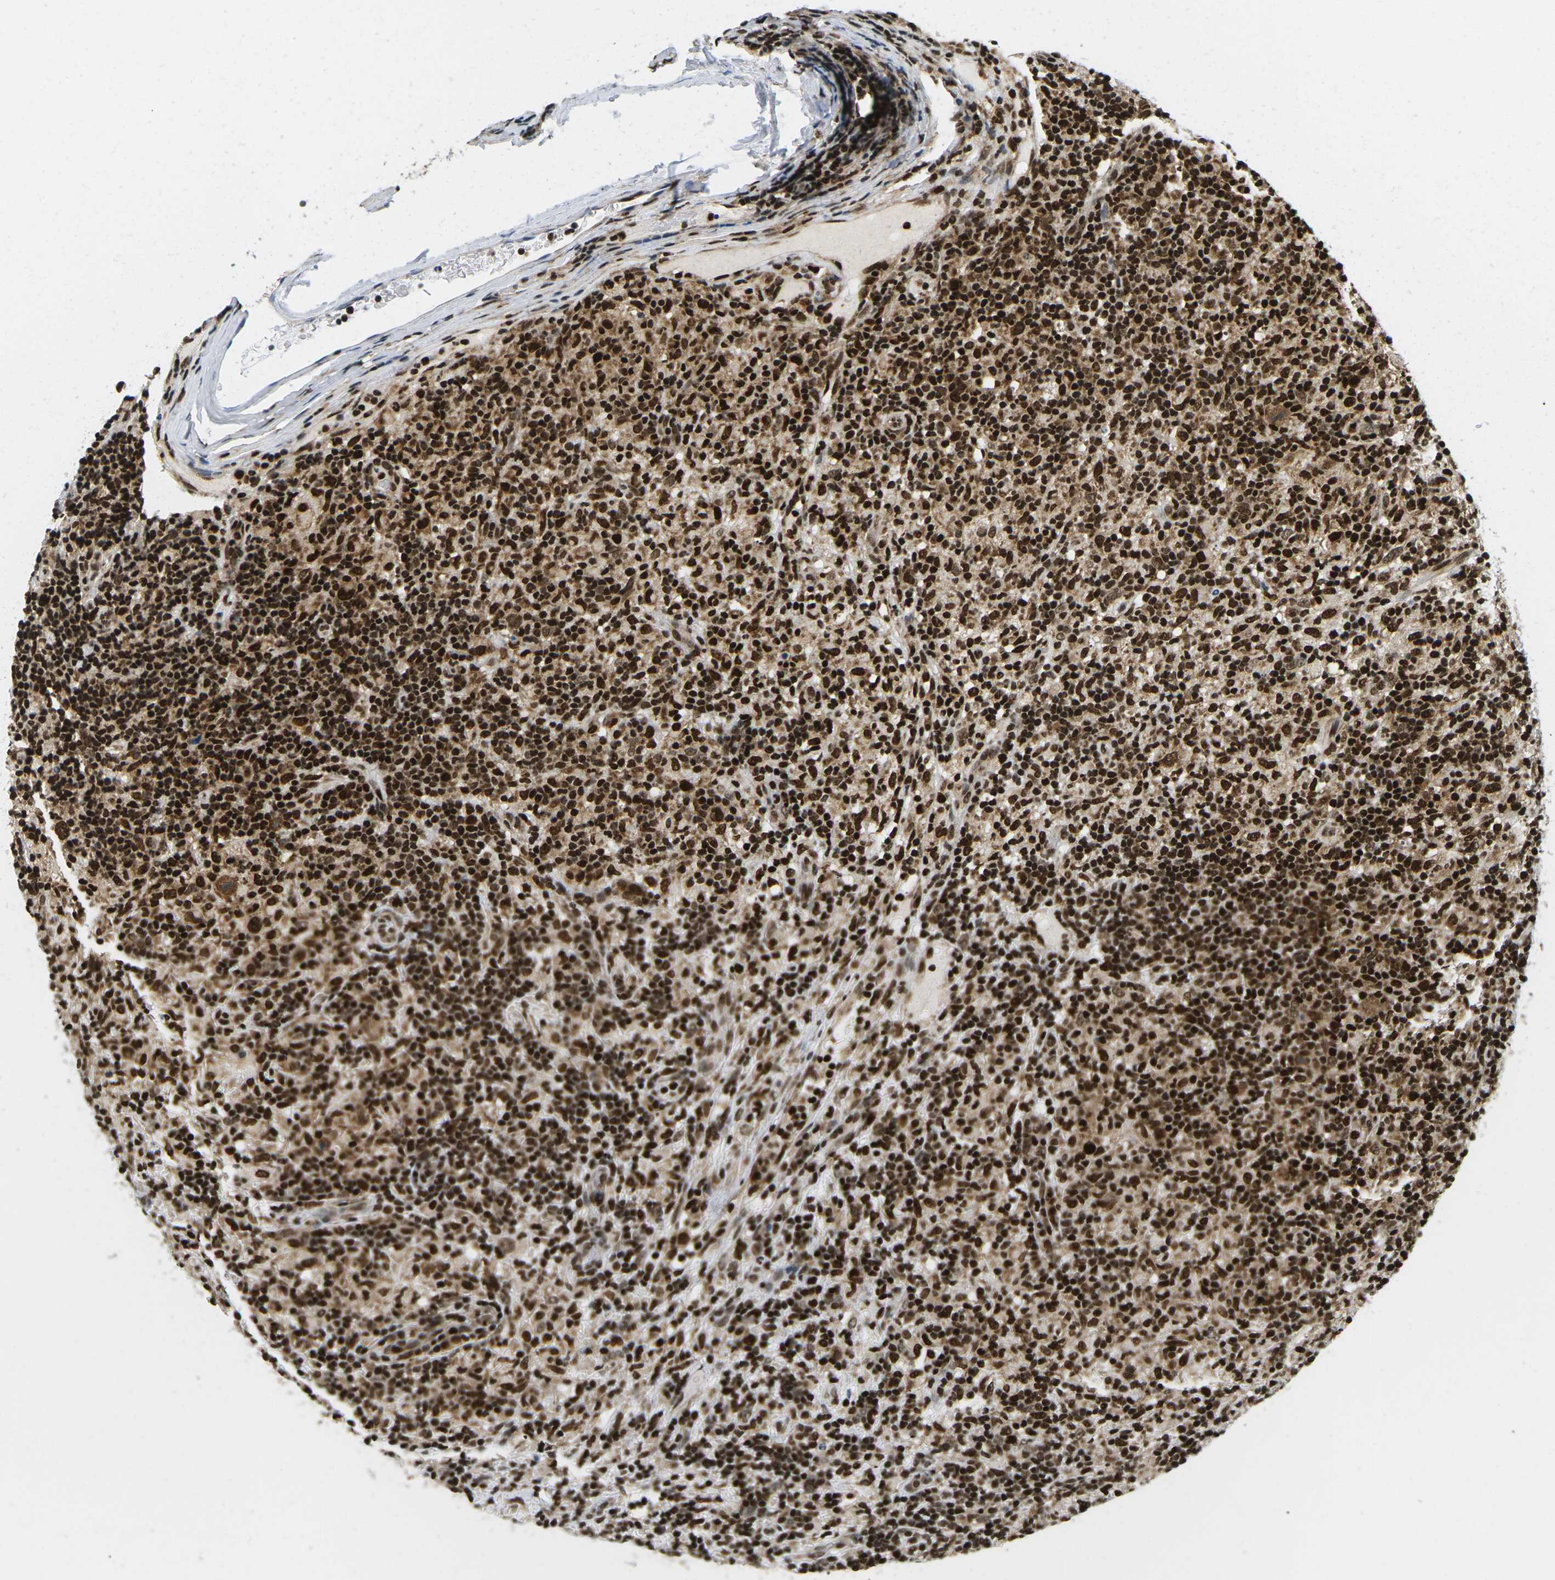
{"staining": {"intensity": "strong", "quantity": ">75%", "location": "nuclear"}, "tissue": "lymphoma", "cell_type": "Tumor cells", "image_type": "cancer", "snomed": [{"axis": "morphology", "description": "Hodgkin's disease, NOS"}, {"axis": "topography", "description": "Lymph node"}], "caption": "Lymphoma stained with a protein marker exhibits strong staining in tumor cells.", "gene": "CELF1", "patient": {"sex": "male", "age": 70}}